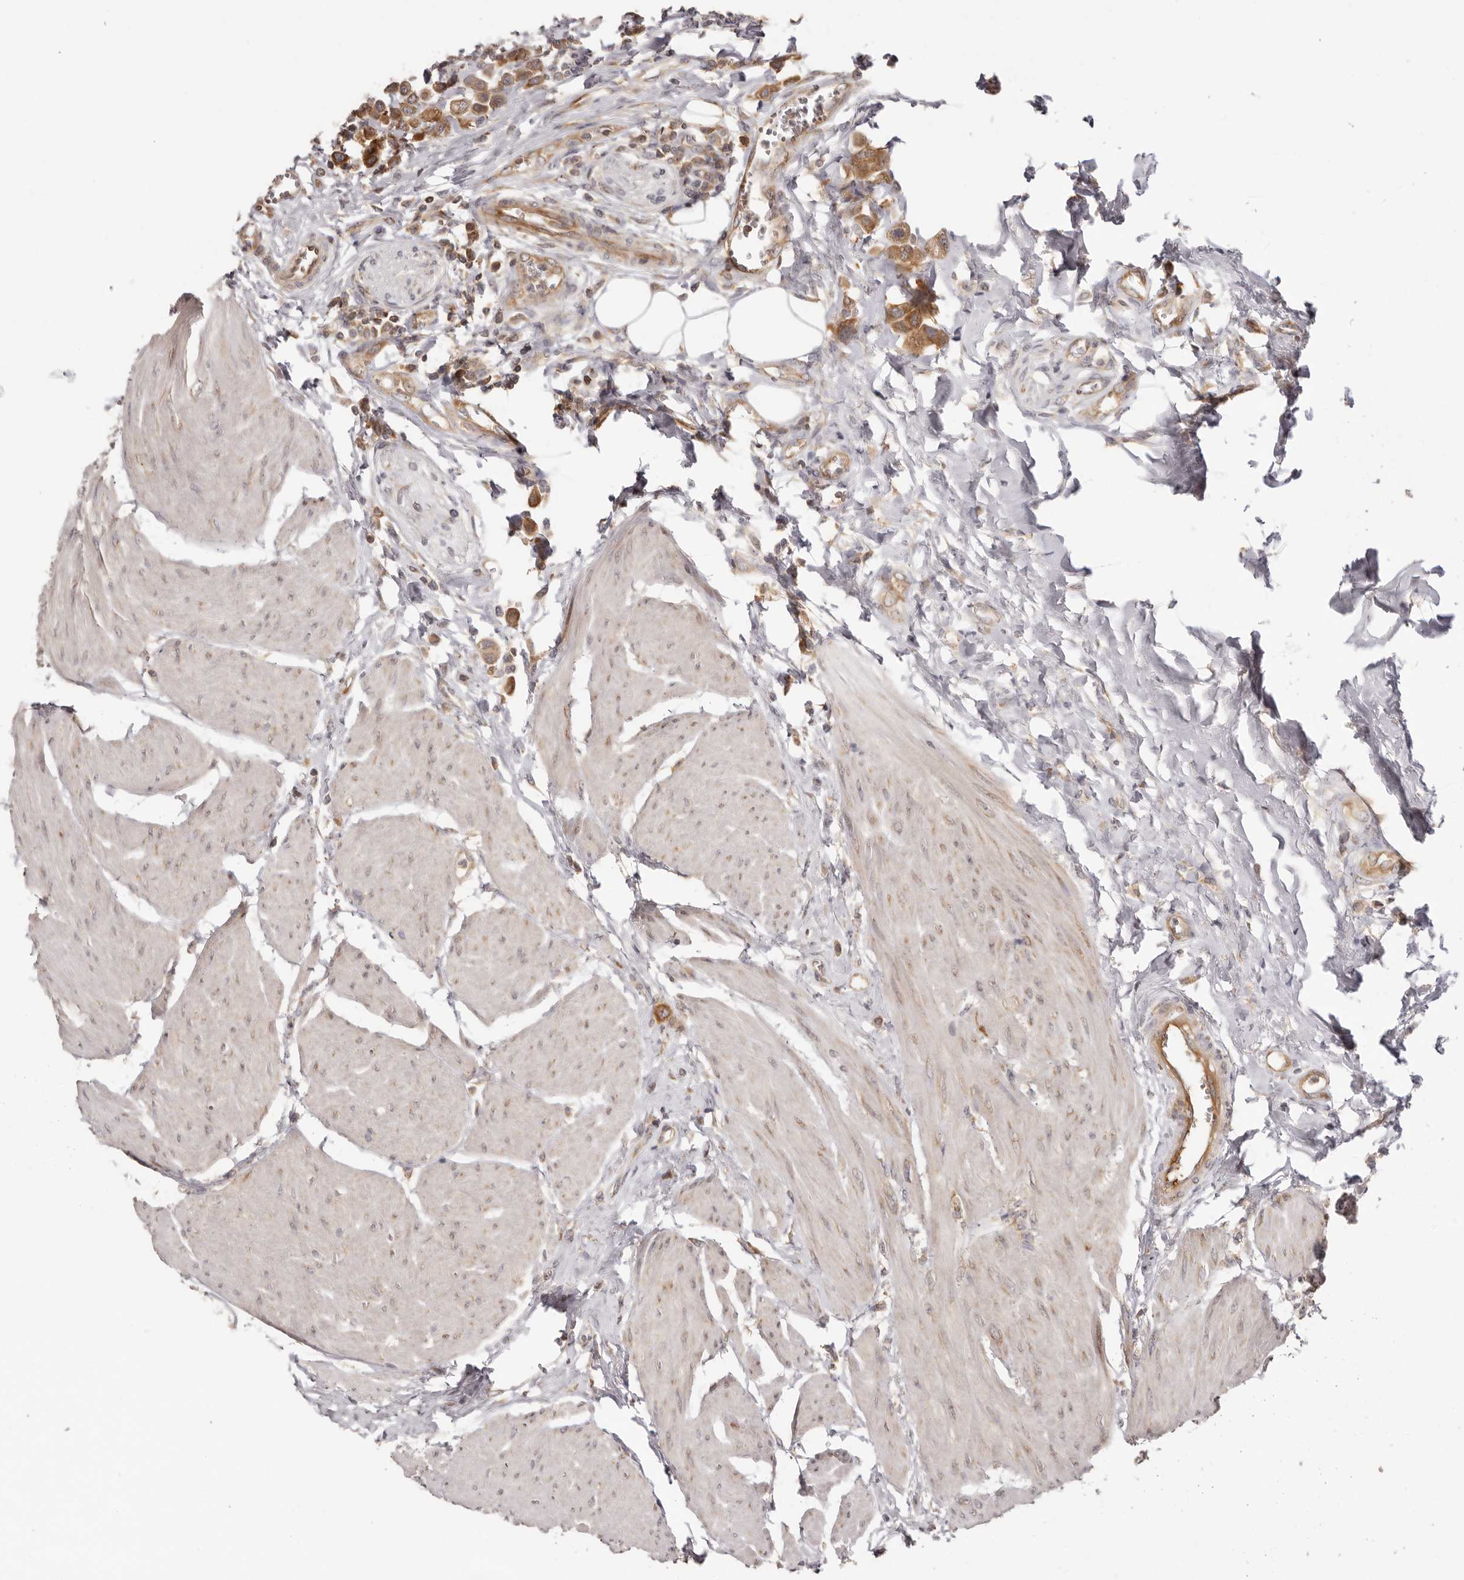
{"staining": {"intensity": "strong", "quantity": ">75%", "location": "cytoplasmic/membranous"}, "tissue": "urothelial cancer", "cell_type": "Tumor cells", "image_type": "cancer", "snomed": [{"axis": "morphology", "description": "Urothelial carcinoma, High grade"}, {"axis": "topography", "description": "Urinary bladder"}], "caption": "Strong cytoplasmic/membranous expression for a protein is seen in about >75% of tumor cells of urothelial carcinoma (high-grade) using immunohistochemistry (IHC).", "gene": "EEF1E1", "patient": {"sex": "male", "age": 50}}